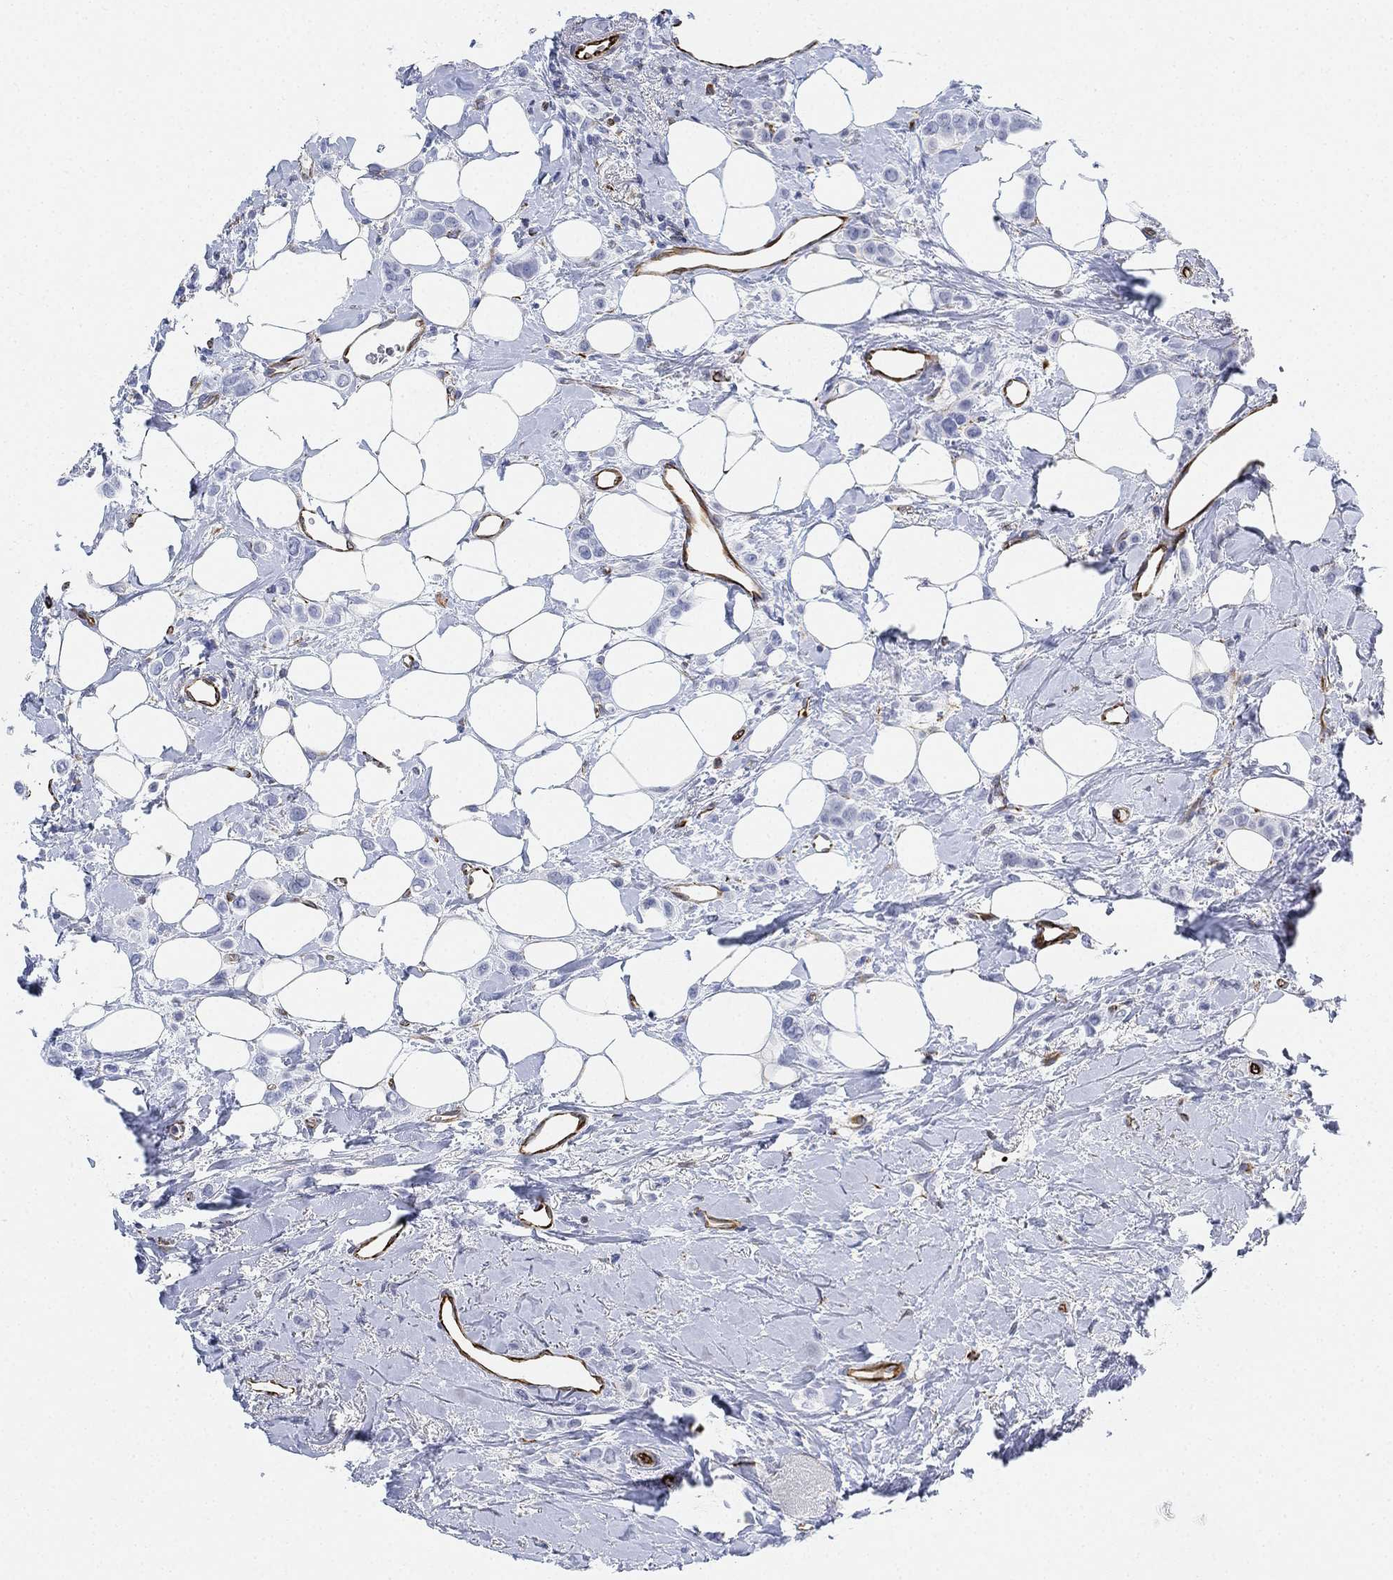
{"staining": {"intensity": "negative", "quantity": "none", "location": "none"}, "tissue": "breast cancer", "cell_type": "Tumor cells", "image_type": "cancer", "snomed": [{"axis": "morphology", "description": "Lobular carcinoma"}, {"axis": "topography", "description": "Breast"}], "caption": "Breast cancer (lobular carcinoma) was stained to show a protein in brown. There is no significant expression in tumor cells. (DAB (3,3'-diaminobenzidine) immunohistochemistry (IHC) with hematoxylin counter stain).", "gene": "PSKH2", "patient": {"sex": "female", "age": 66}}